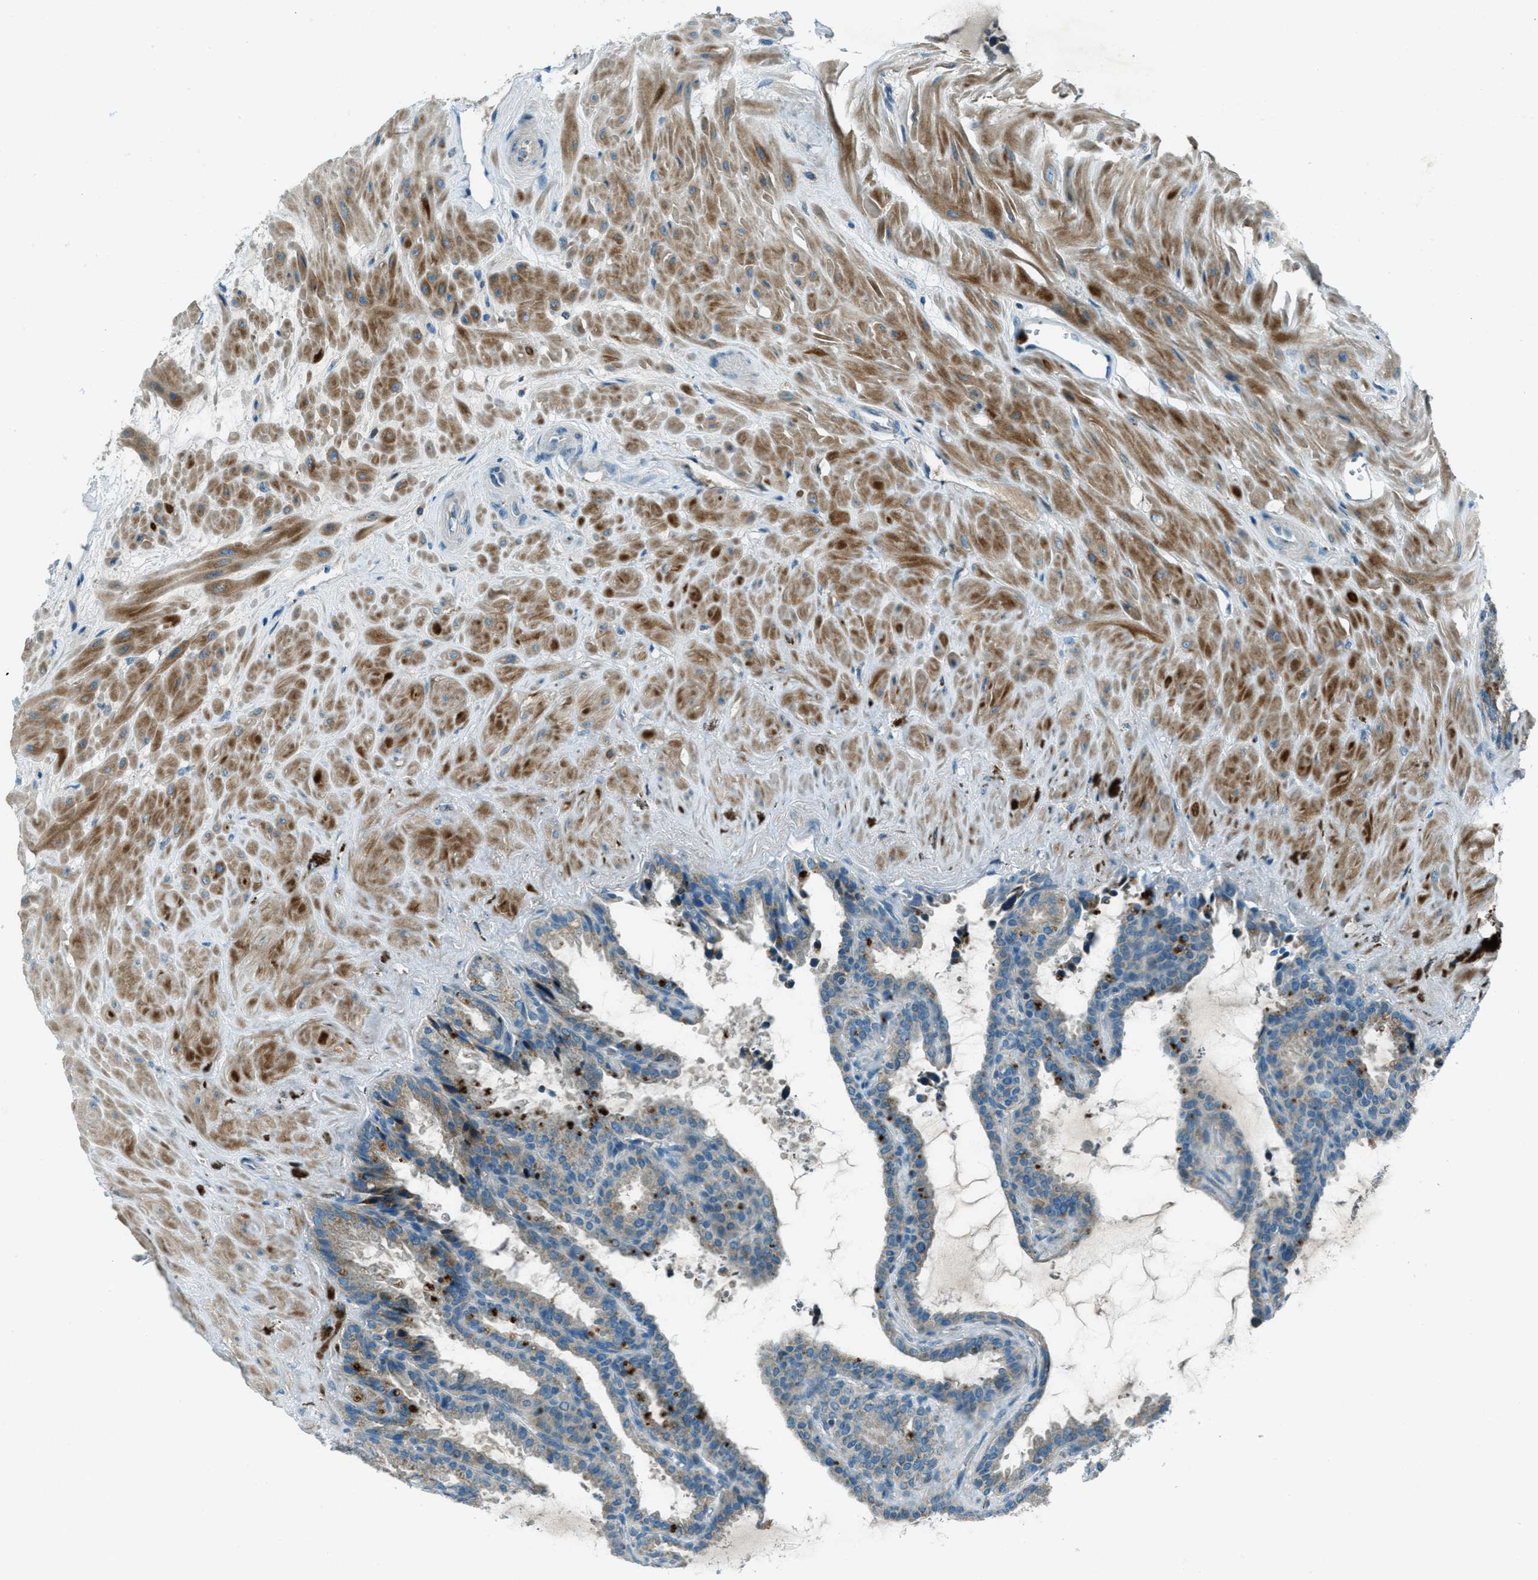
{"staining": {"intensity": "moderate", "quantity": "25%-75%", "location": "cytoplasmic/membranous"}, "tissue": "seminal vesicle", "cell_type": "Glandular cells", "image_type": "normal", "snomed": [{"axis": "morphology", "description": "Normal tissue, NOS"}, {"axis": "topography", "description": "Seminal veicle"}], "caption": "This photomicrograph reveals IHC staining of benign human seminal vesicle, with medium moderate cytoplasmic/membranous positivity in approximately 25%-75% of glandular cells.", "gene": "FAR1", "patient": {"sex": "male", "age": 46}}